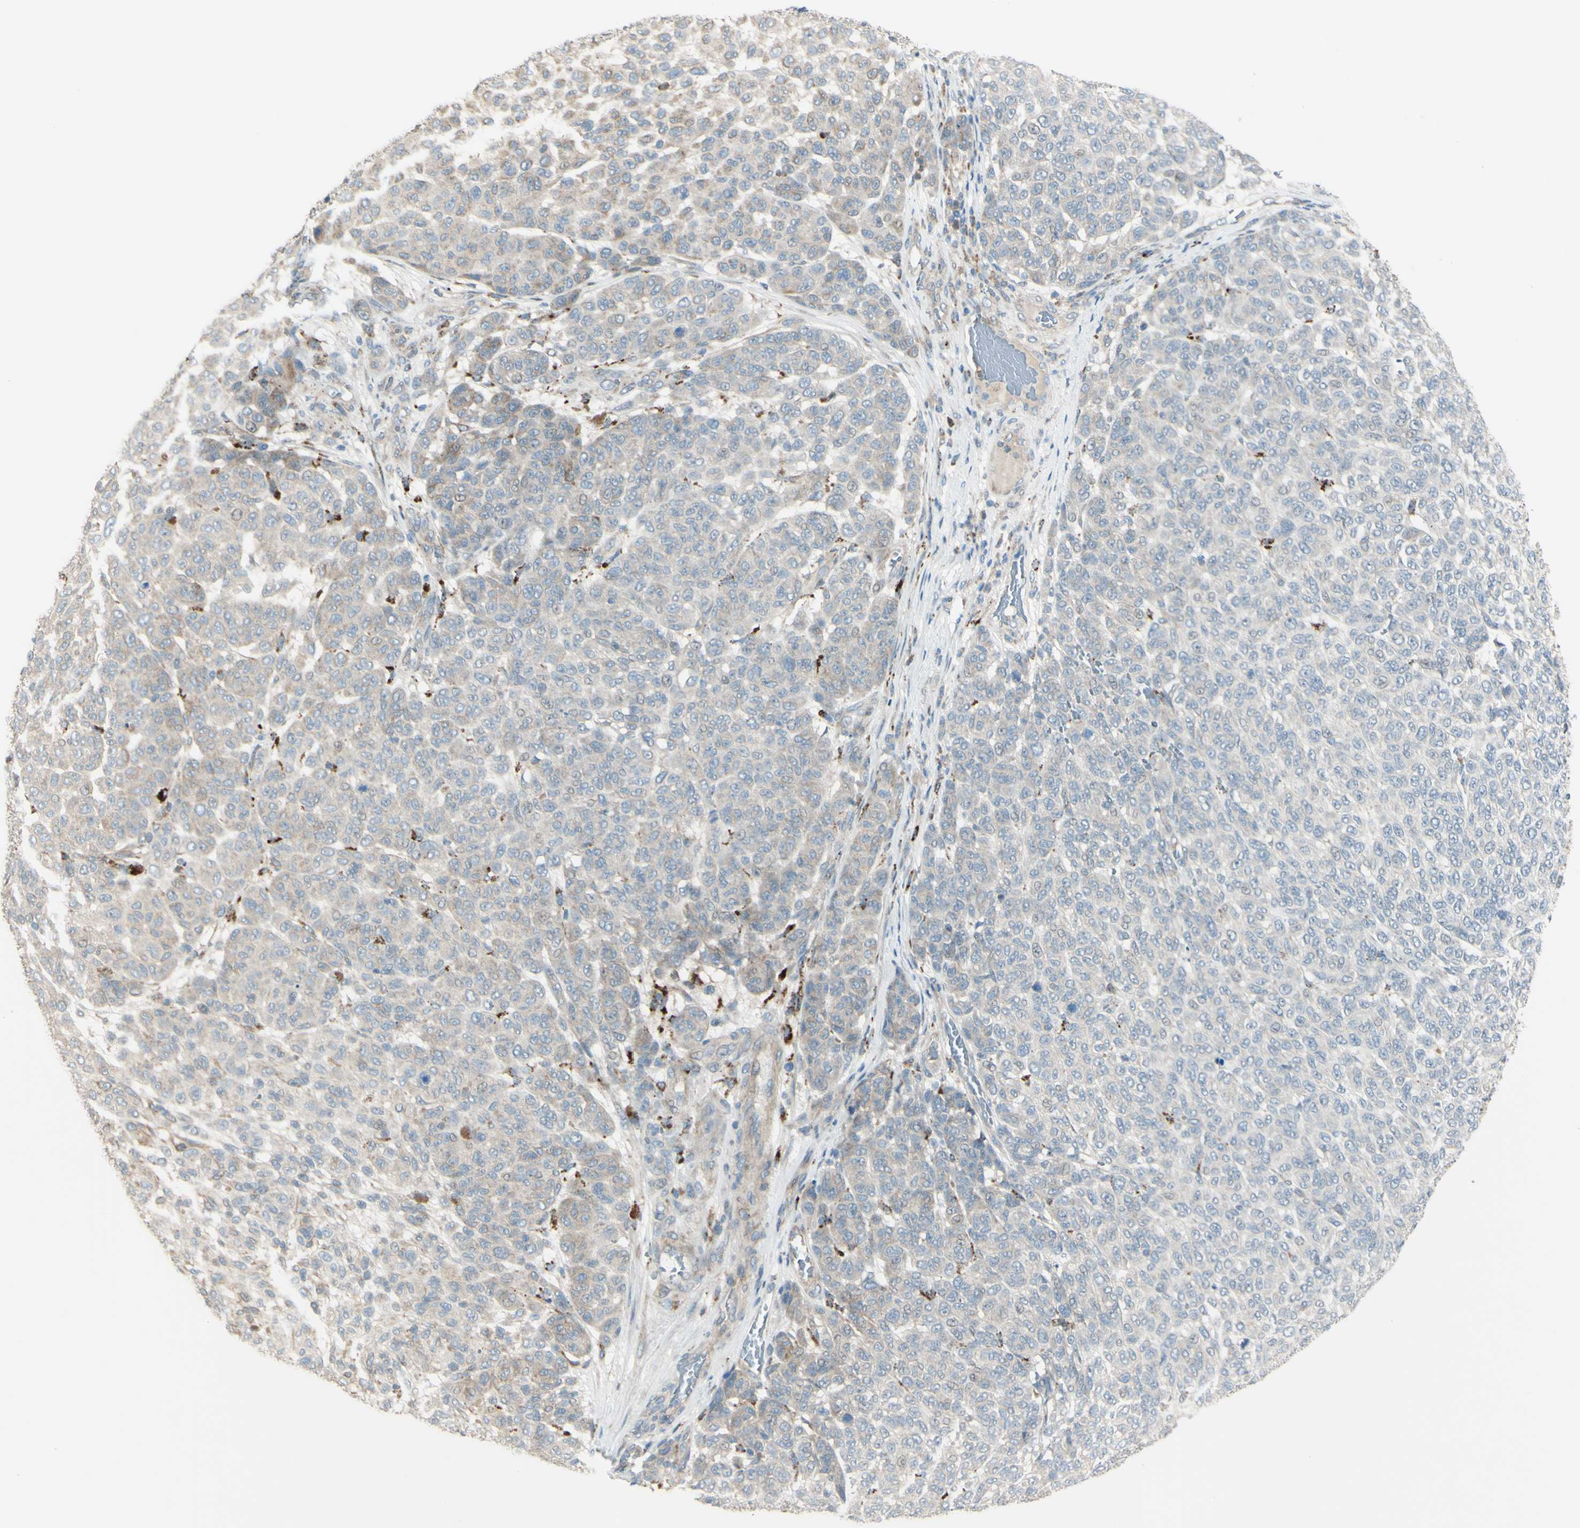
{"staining": {"intensity": "weak", "quantity": "<25%", "location": "cytoplasmic/membranous"}, "tissue": "melanoma", "cell_type": "Tumor cells", "image_type": "cancer", "snomed": [{"axis": "morphology", "description": "Malignant melanoma, NOS"}, {"axis": "topography", "description": "Skin"}], "caption": "Immunohistochemistry photomicrograph of neoplastic tissue: human melanoma stained with DAB (3,3'-diaminobenzidine) displays no significant protein staining in tumor cells.", "gene": "LMTK2", "patient": {"sex": "male", "age": 59}}